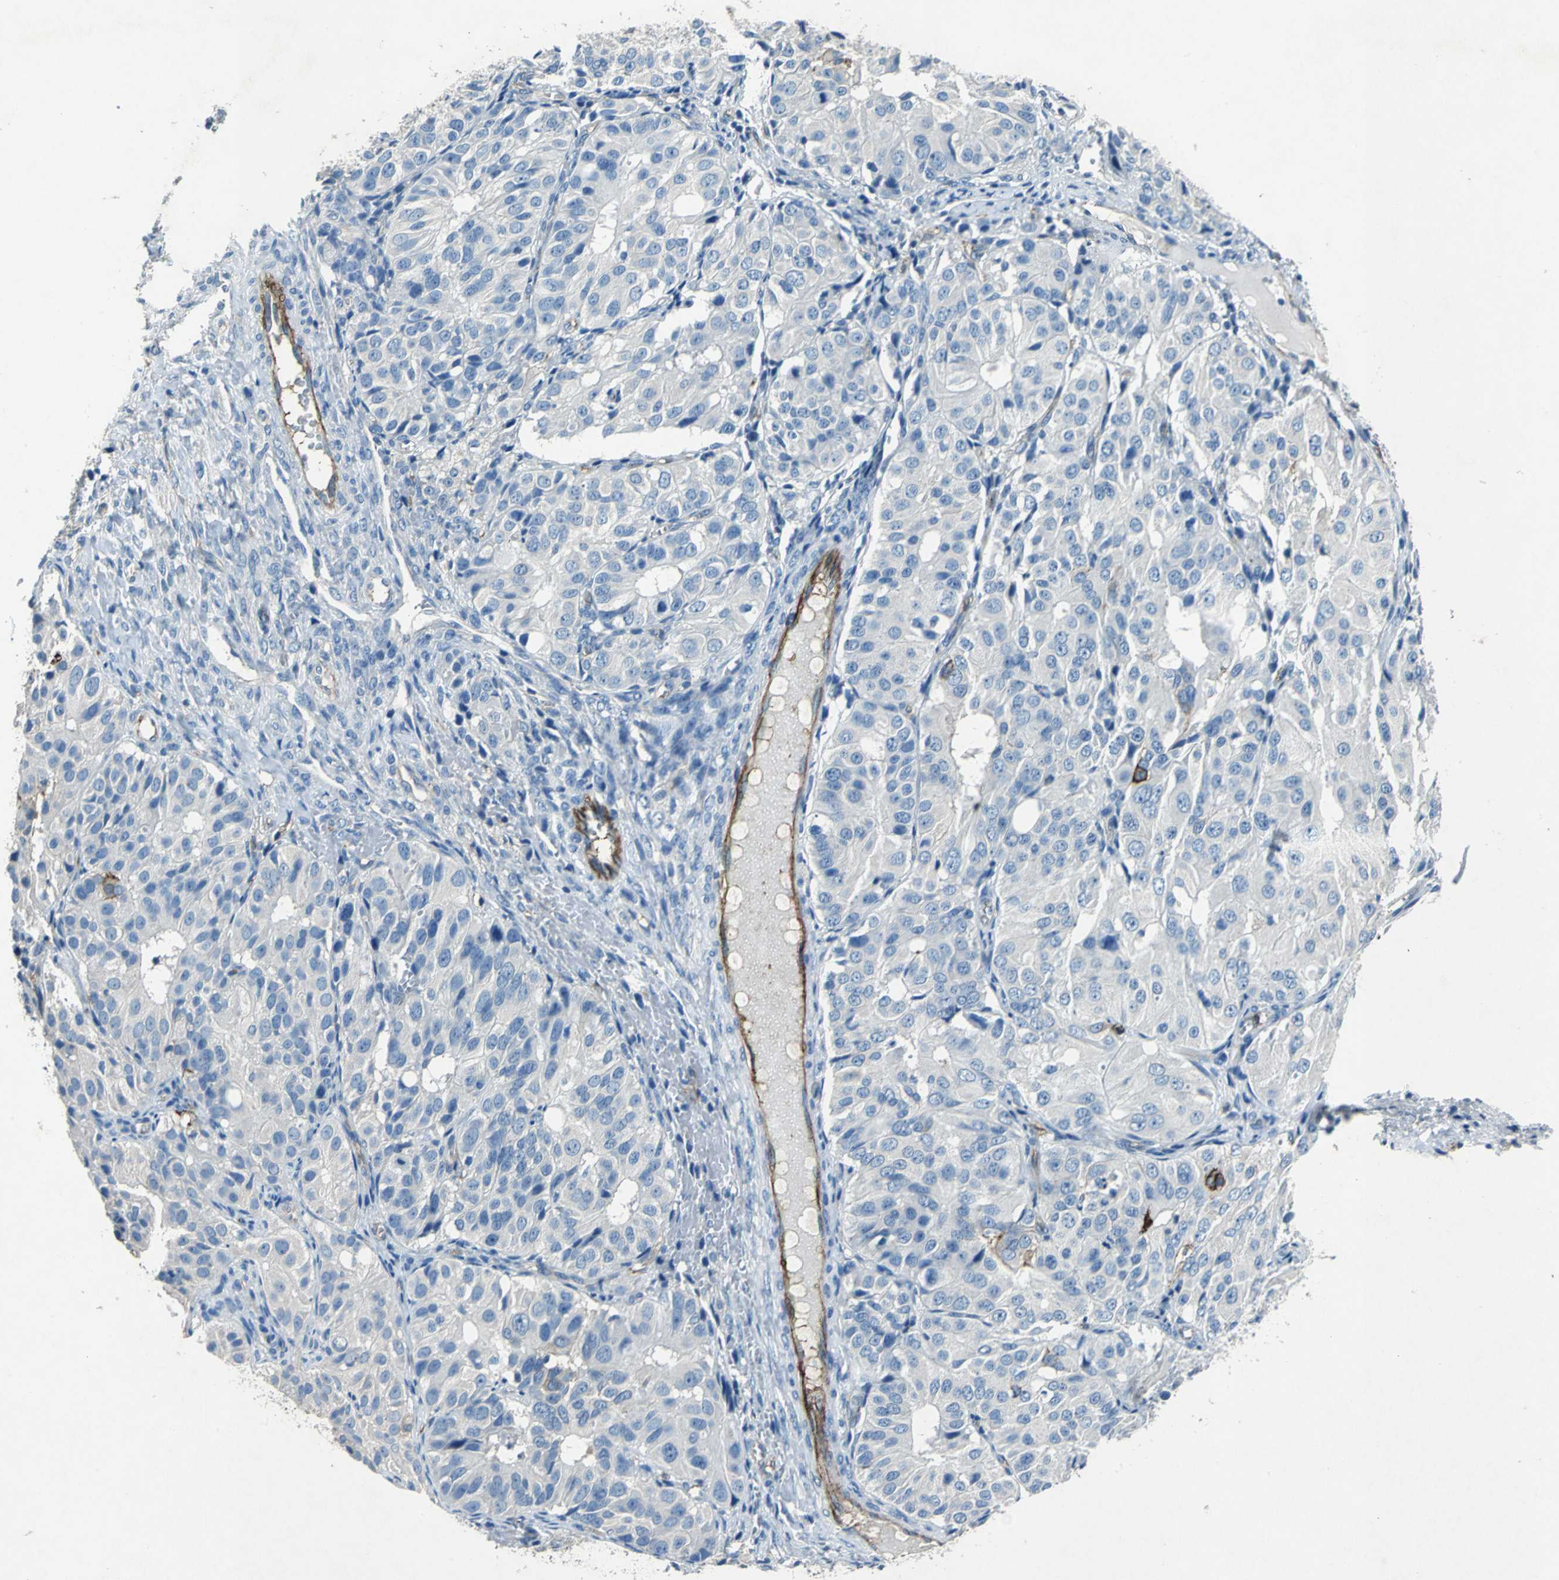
{"staining": {"intensity": "negative", "quantity": "none", "location": "none"}, "tissue": "ovarian cancer", "cell_type": "Tumor cells", "image_type": "cancer", "snomed": [{"axis": "morphology", "description": "Carcinoma, endometroid"}, {"axis": "topography", "description": "Ovary"}], "caption": "DAB immunohistochemical staining of human endometroid carcinoma (ovarian) displays no significant positivity in tumor cells.", "gene": "RPS13", "patient": {"sex": "female", "age": 51}}